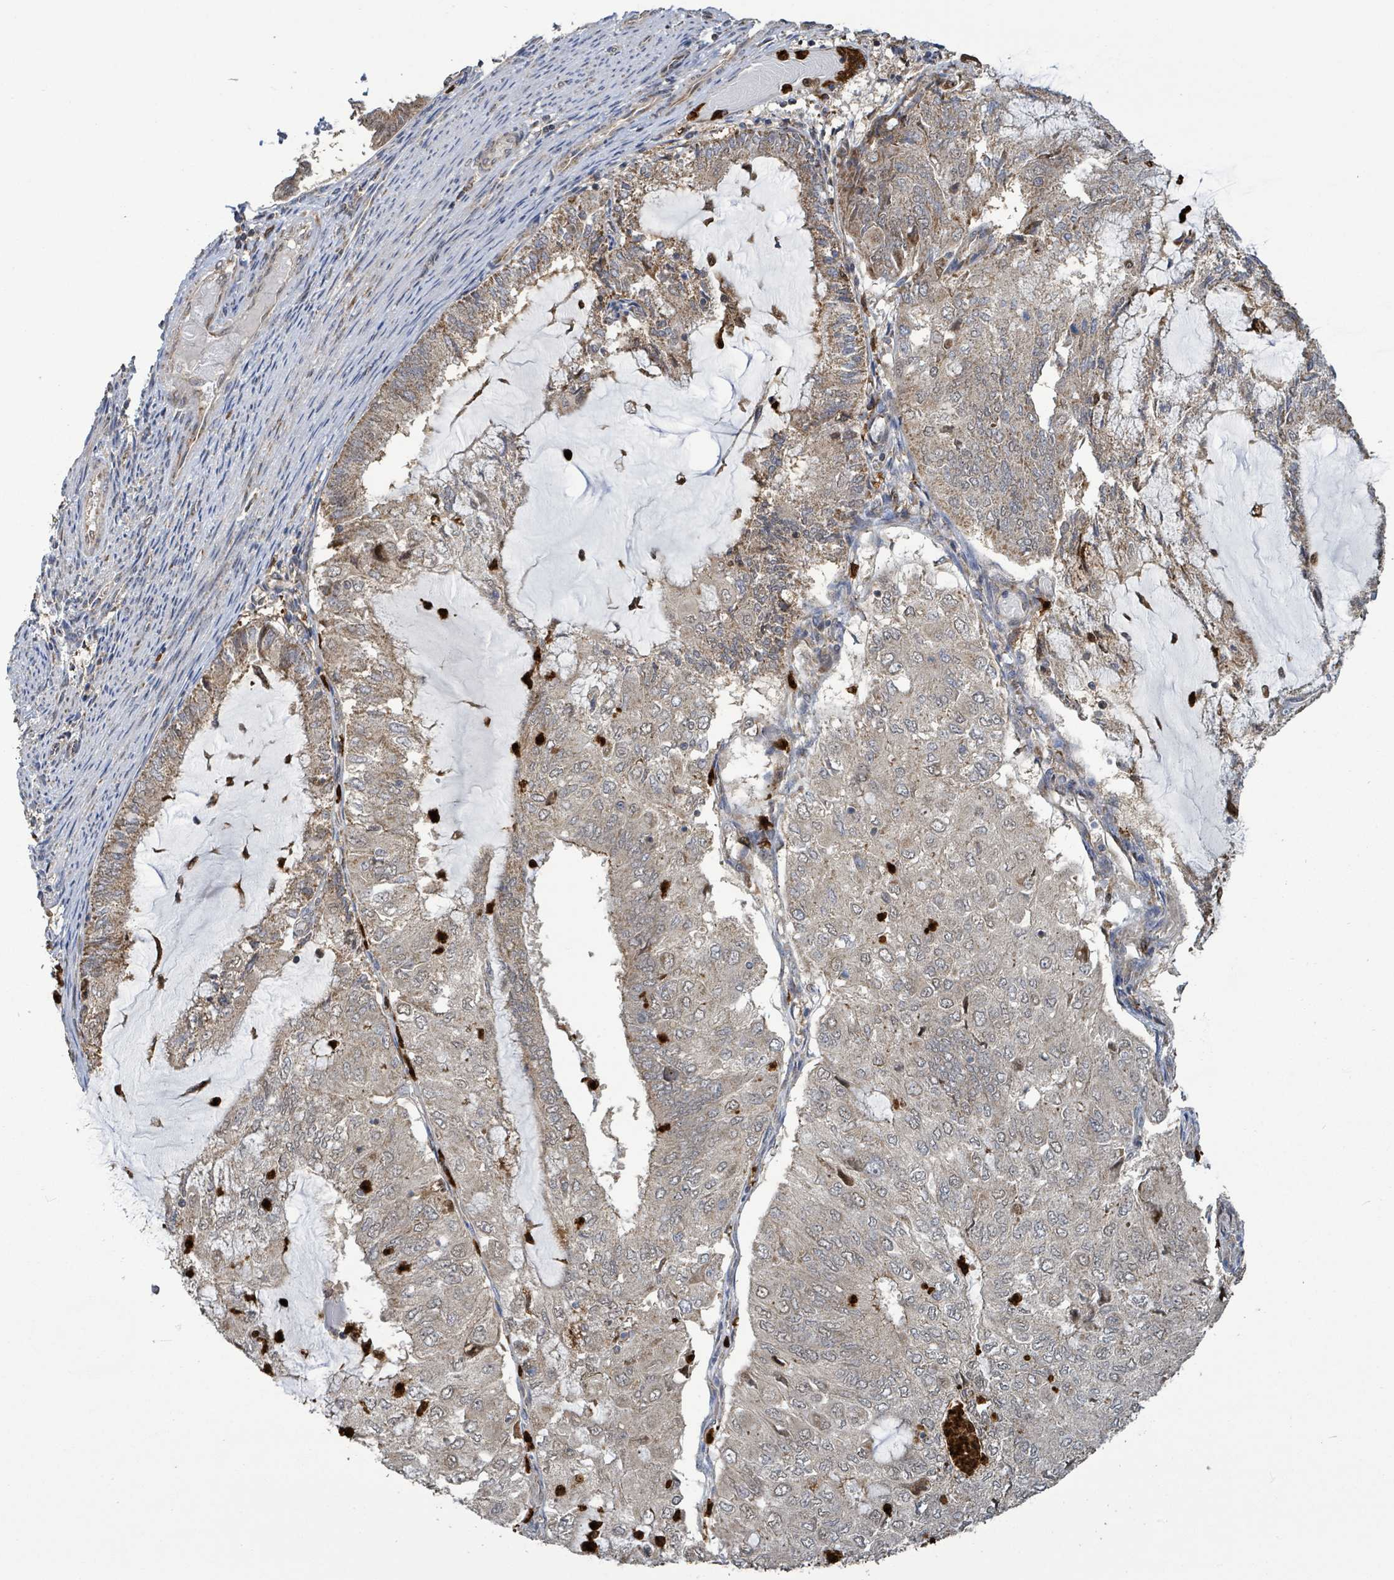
{"staining": {"intensity": "weak", "quantity": ">75%", "location": "cytoplasmic/membranous"}, "tissue": "endometrial cancer", "cell_type": "Tumor cells", "image_type": "cancer", "snomed": [{"axis": "morphology", "description": "Adenocarcinoma, NOS"}, {"axis": "topography", "description": "Endometrium"}], "caption": "Immunohistochemistry (IHC) of human endometrial cancer demonstrates low levels of weak cytoplasmic/membranous expression in approximately >75% of tumor cells. Using DAB (3,3'-diaminobenzidine) (brown) and hematoxylin (blue) stains, captured at high magnification using brightfield microscopy.", "gene": "COQ6", "patient": {"sex": "female", "age": 81}}